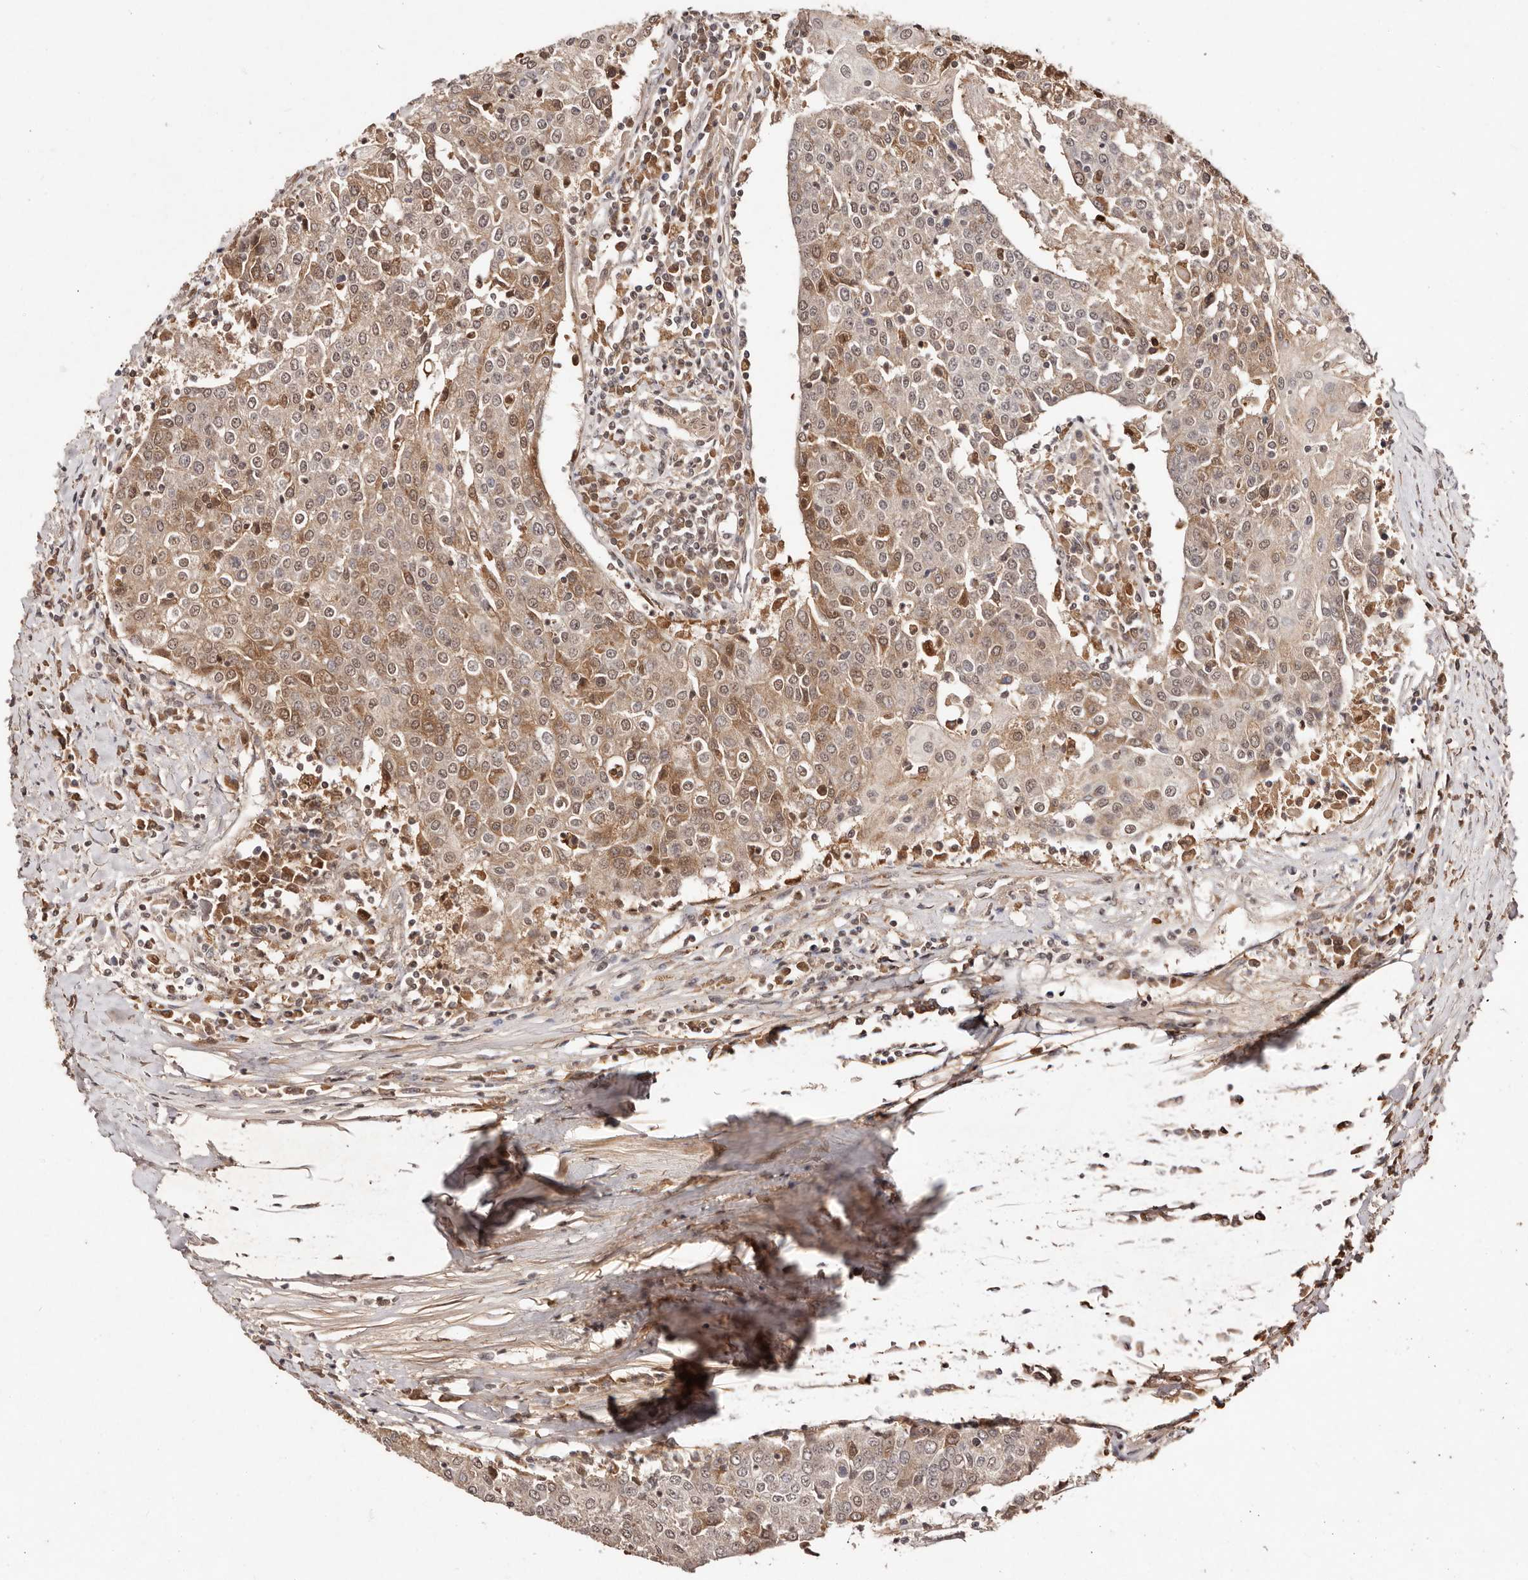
{"staining": {"intensity": "moderate", "quantity": ">75%", "location": "cytoplasmic/membranous,nuclear"}, "tissue": "urothelial cancer", "cell_type": "Tumor cells", "image_type": "cancer", "snomed": [{"axis": "morphology", "description": "Urothelial carcinoma, High grade"}, {"axis": "topography", "description": "Urinary bladder"}], "caption": "A histopathology image of urothelial carcinoma (high-grade) stained for a protein displays moderate cytoplasmic/membranous and nuclear brown staining in tumor cells.", "gene": "BICRAL", "patient": {"sex": "female", "age": 85}}